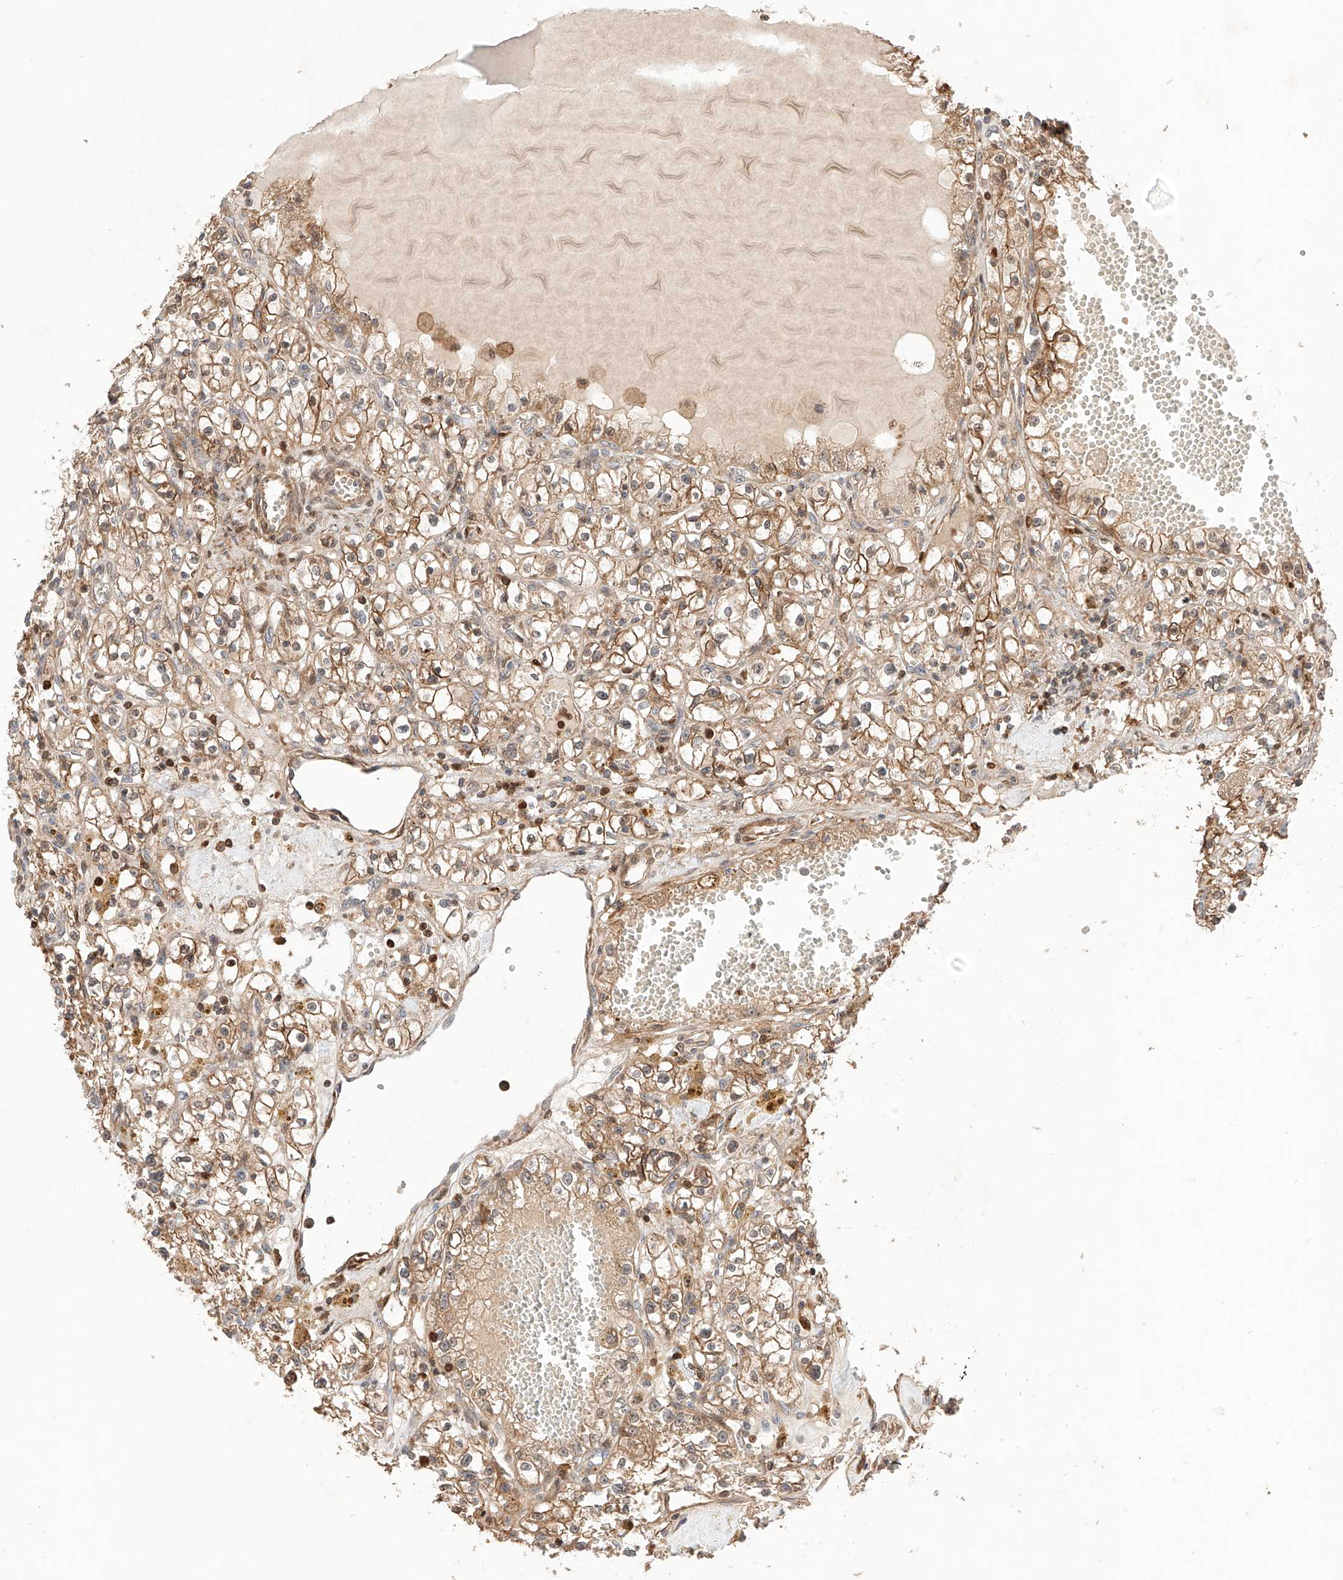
{"staining": {"intensity": "moderate", "quantity": ">75%", "location": "cytoplasmic/membranous"}, "tissue": "renal cancer", "cell_type": "Tumor cells", "image_type": "cancer", "snomed": [{"axis": "morphology", "description": "Adenocarcinoma, NOS"}, {"axis": "topography", "description": "Kidney"}], "caption": "Renal adenocarcinoma stained for a protein exhibits moderate cytoplasmic/membranous positivity in tumor cells. (DAB IHC with brightfield microscopy, high magnification).", "gene": "IGSF22", "patient": {"sex": "male", "age": 56}}